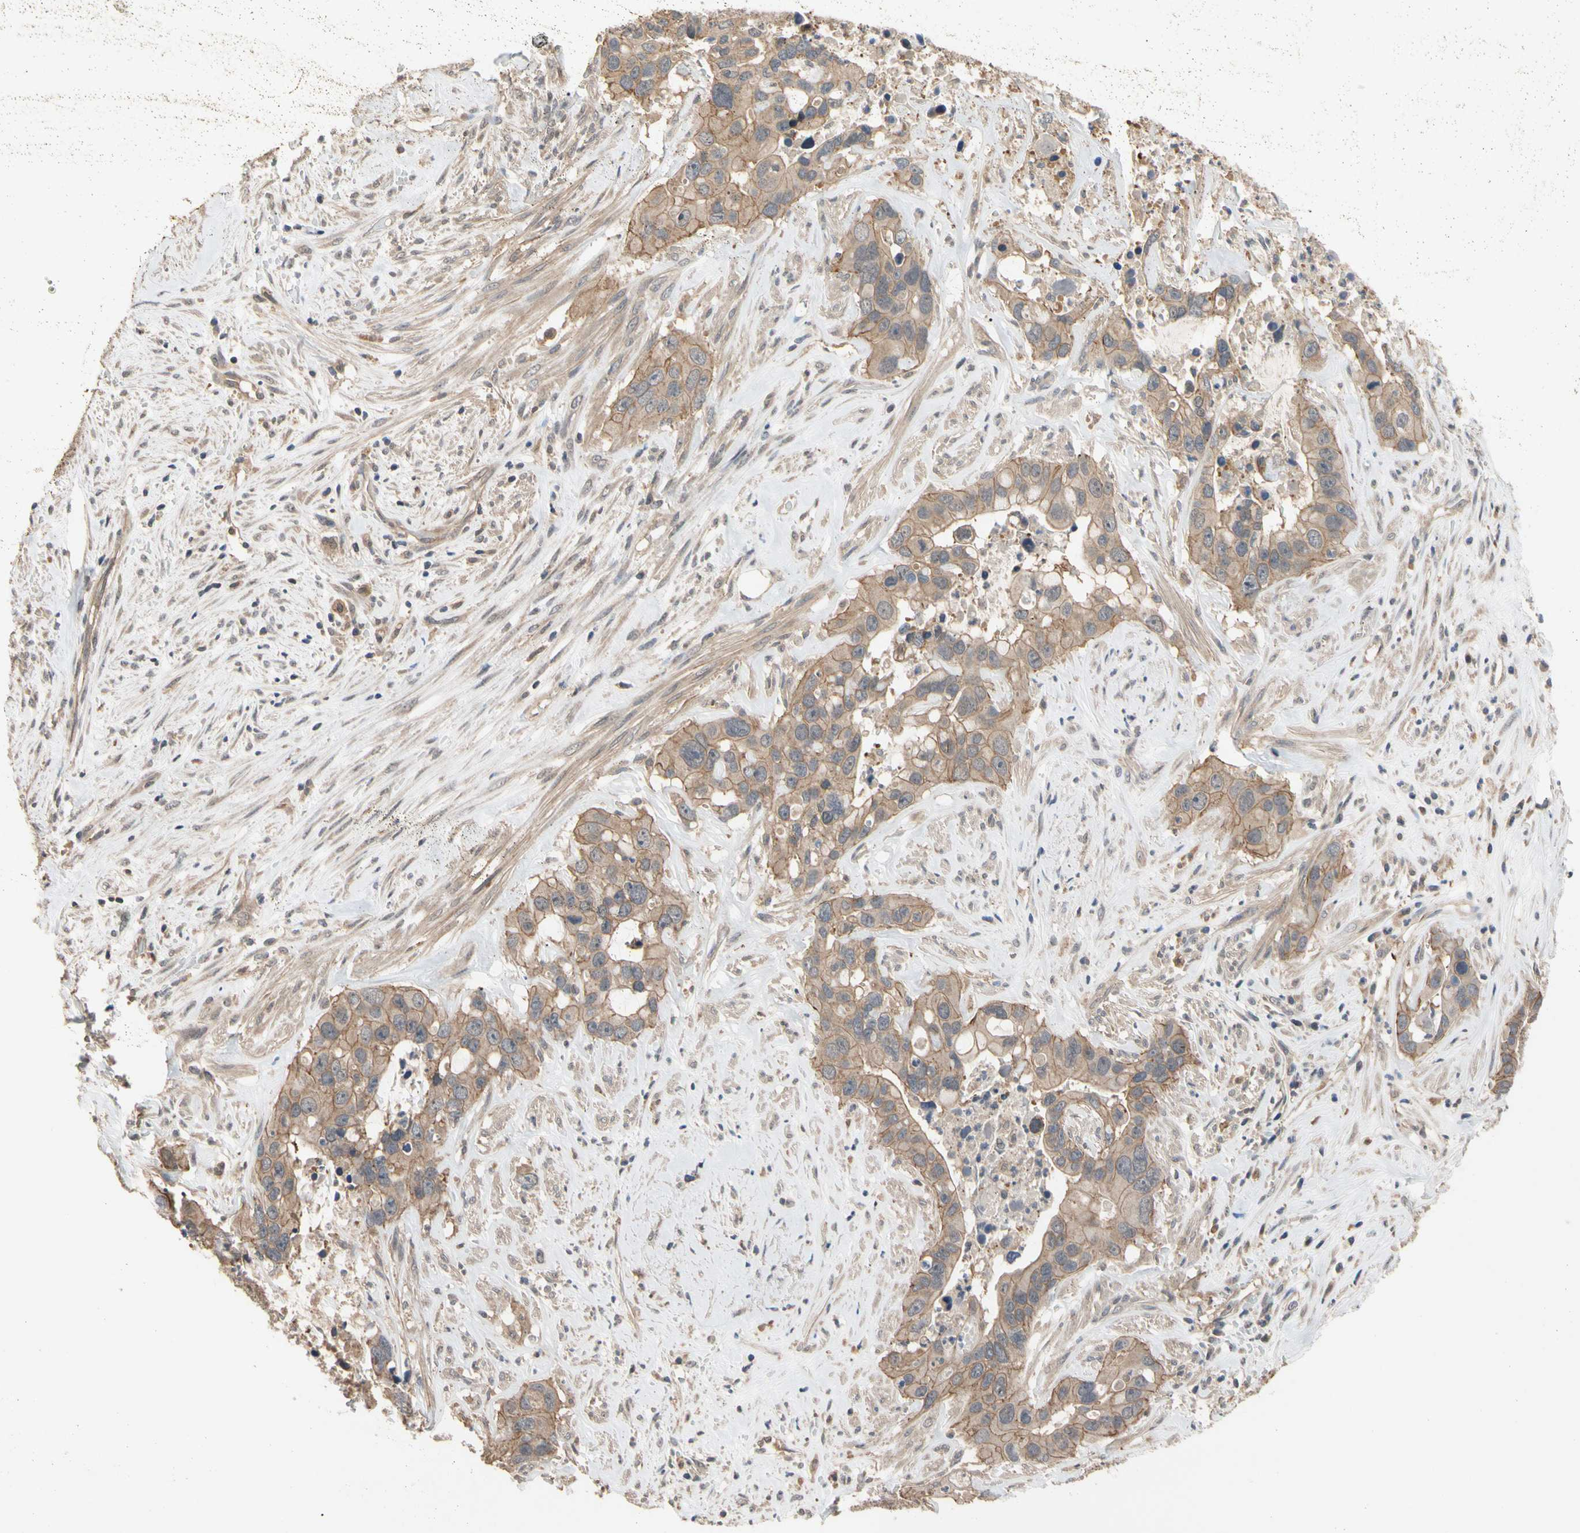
{"staining": {"intensity": "moderate", "quantity": ">75%", "location": "cytoplasmic/membranous"}, "tissue": "liver cancer", "cell_type": "Tumor cells", "image_type": "cancer", "snomed": [{"axis": "morphology", "description": "Cholangiocarcinoma"}, {"axis": "topography", "description": "Liver"}], "caption": "Immunohistochemistry (IHC) of human liver cancer displays medium levels of moderate cytoplasmic/membranous positivity in approximately >75% of tumor cells.", "gene": "DPP8", "patient": {"sex": "female", "age": 65}}